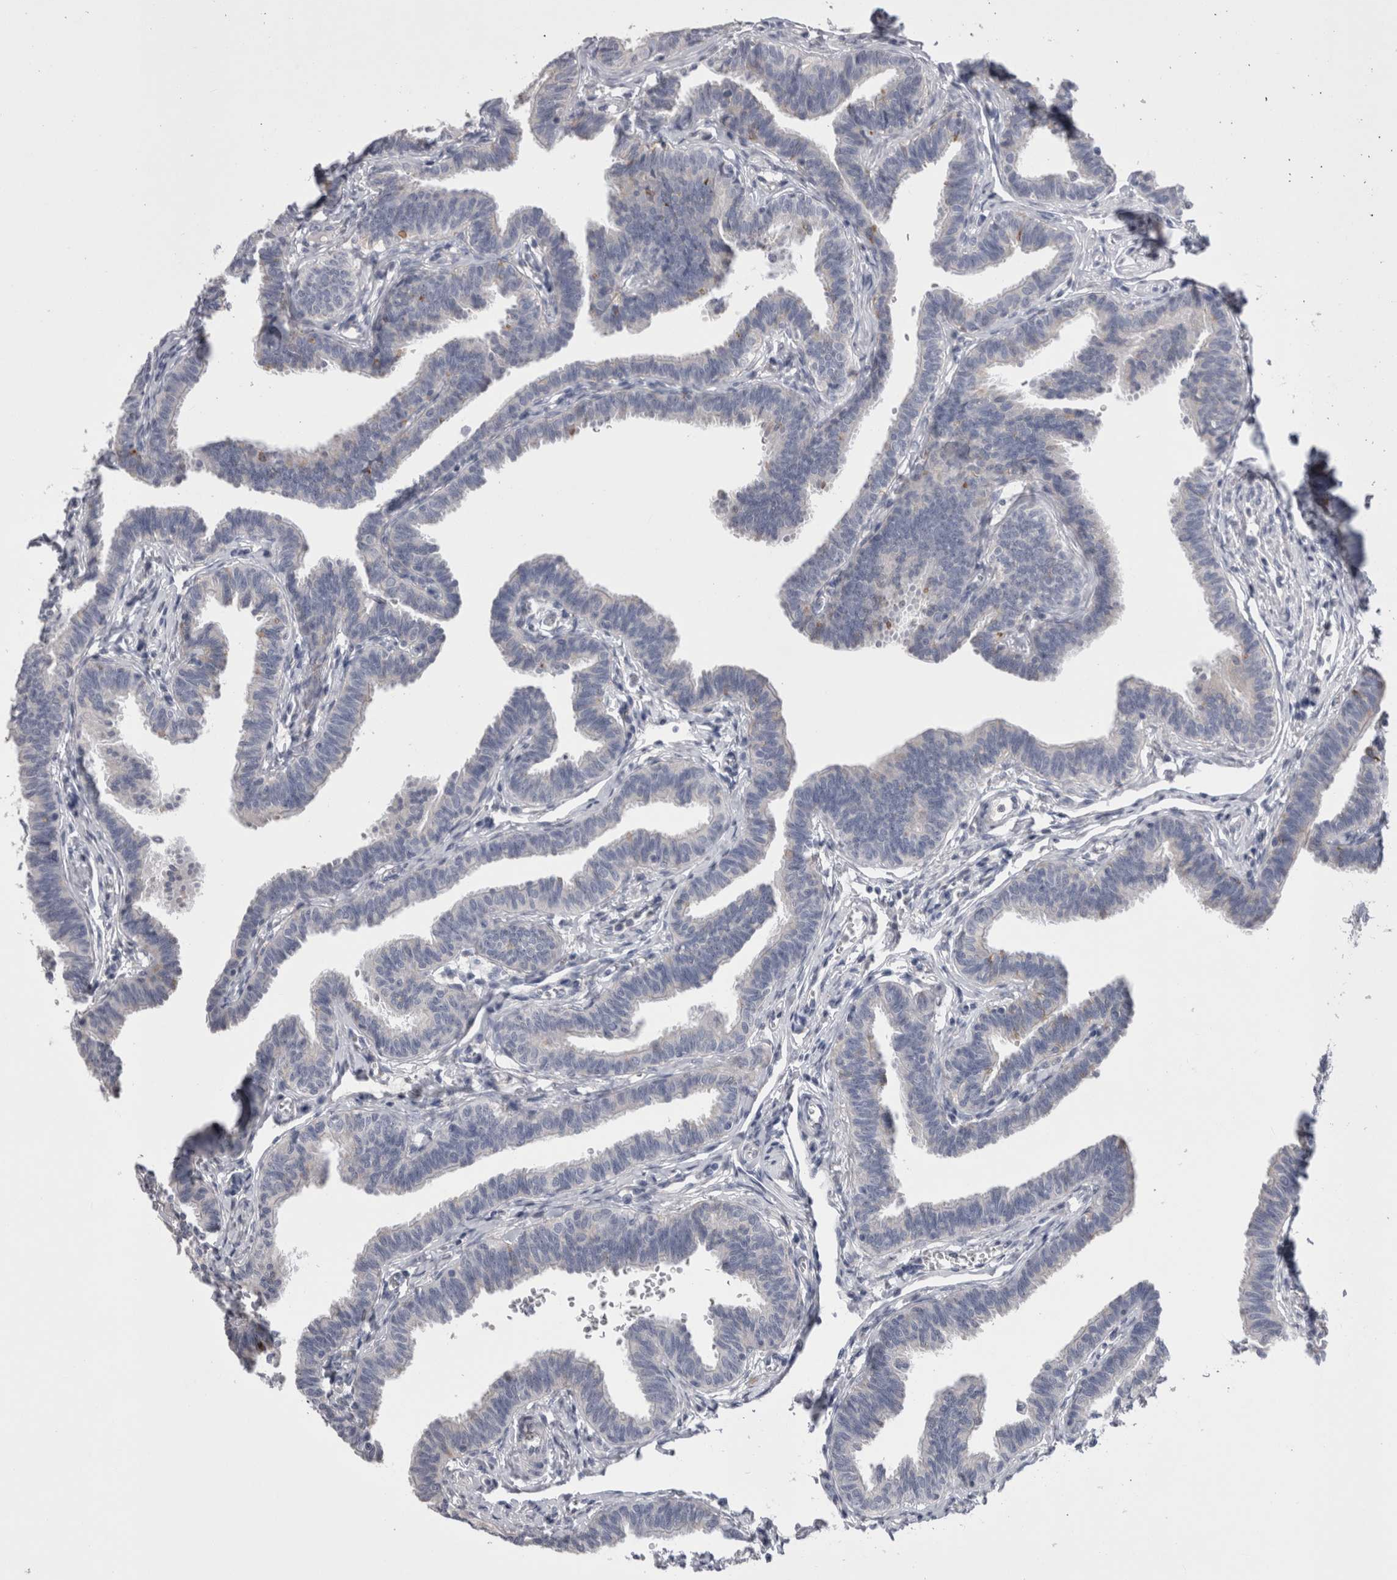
{"staining": {"intensity": "negative", "quantity": "none", "location": "none"}, "tissue": "fallopian tube", "cell_type": "Glandular cells", "image_type": "normal", "snomed": [{"axis": "morphology", "description": "Normal tissue, NOS"}, {"axis": "topography", "description": "Fallopian tube"}, {"axis": "topography", "description": "Ovary"}], "caption": "A histopathology image of fallopian tube stained for a protein reveals no brown staining in glandular cells. (DAB immunohistochemistry (IHC) with hematoxylin counter stain).", "gene": "PWP2", "patient": {"sex": "female", "age": 23}}